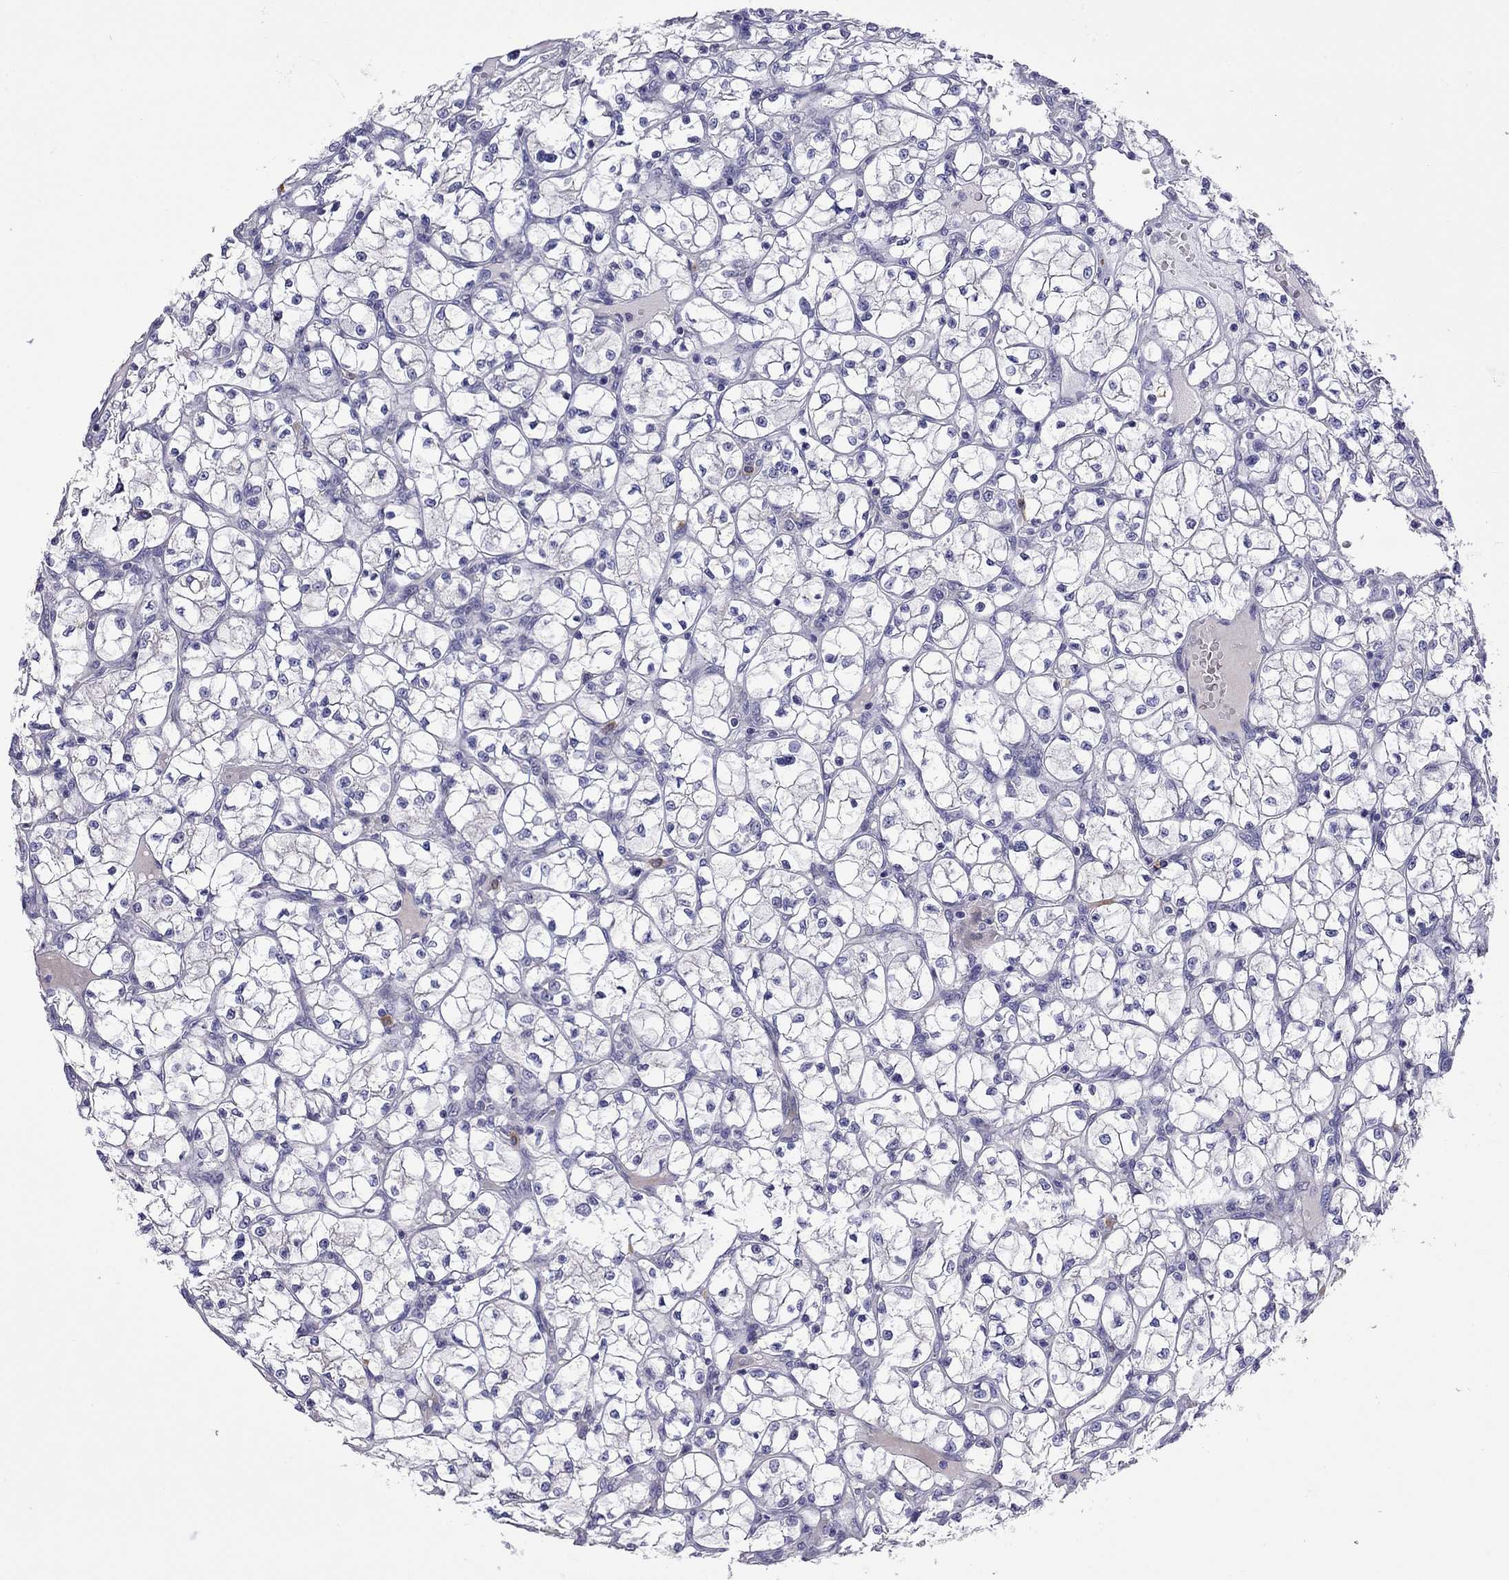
{"staining": {"intensity": "negative", "quantity": "none", "location": "none"}, "tissue": "renal cancer", "cell_type": "Tumor cells", "image_type": "cancer", "snomed": [{"axis": "morphology", "description": "Adenocarcinoma, NOS"}, {"axis": "topography", "description": "Kidney"}], "caption": "This image is of renal cancer (adenocarcinoma) stained with immunohistochemistry (IHC) to label a protein in brown with the nuclei are counter-stained blue. There is no staining in tumor cells.", "gene": "STAR", "patient": {"sex": "female", "age": 64}}